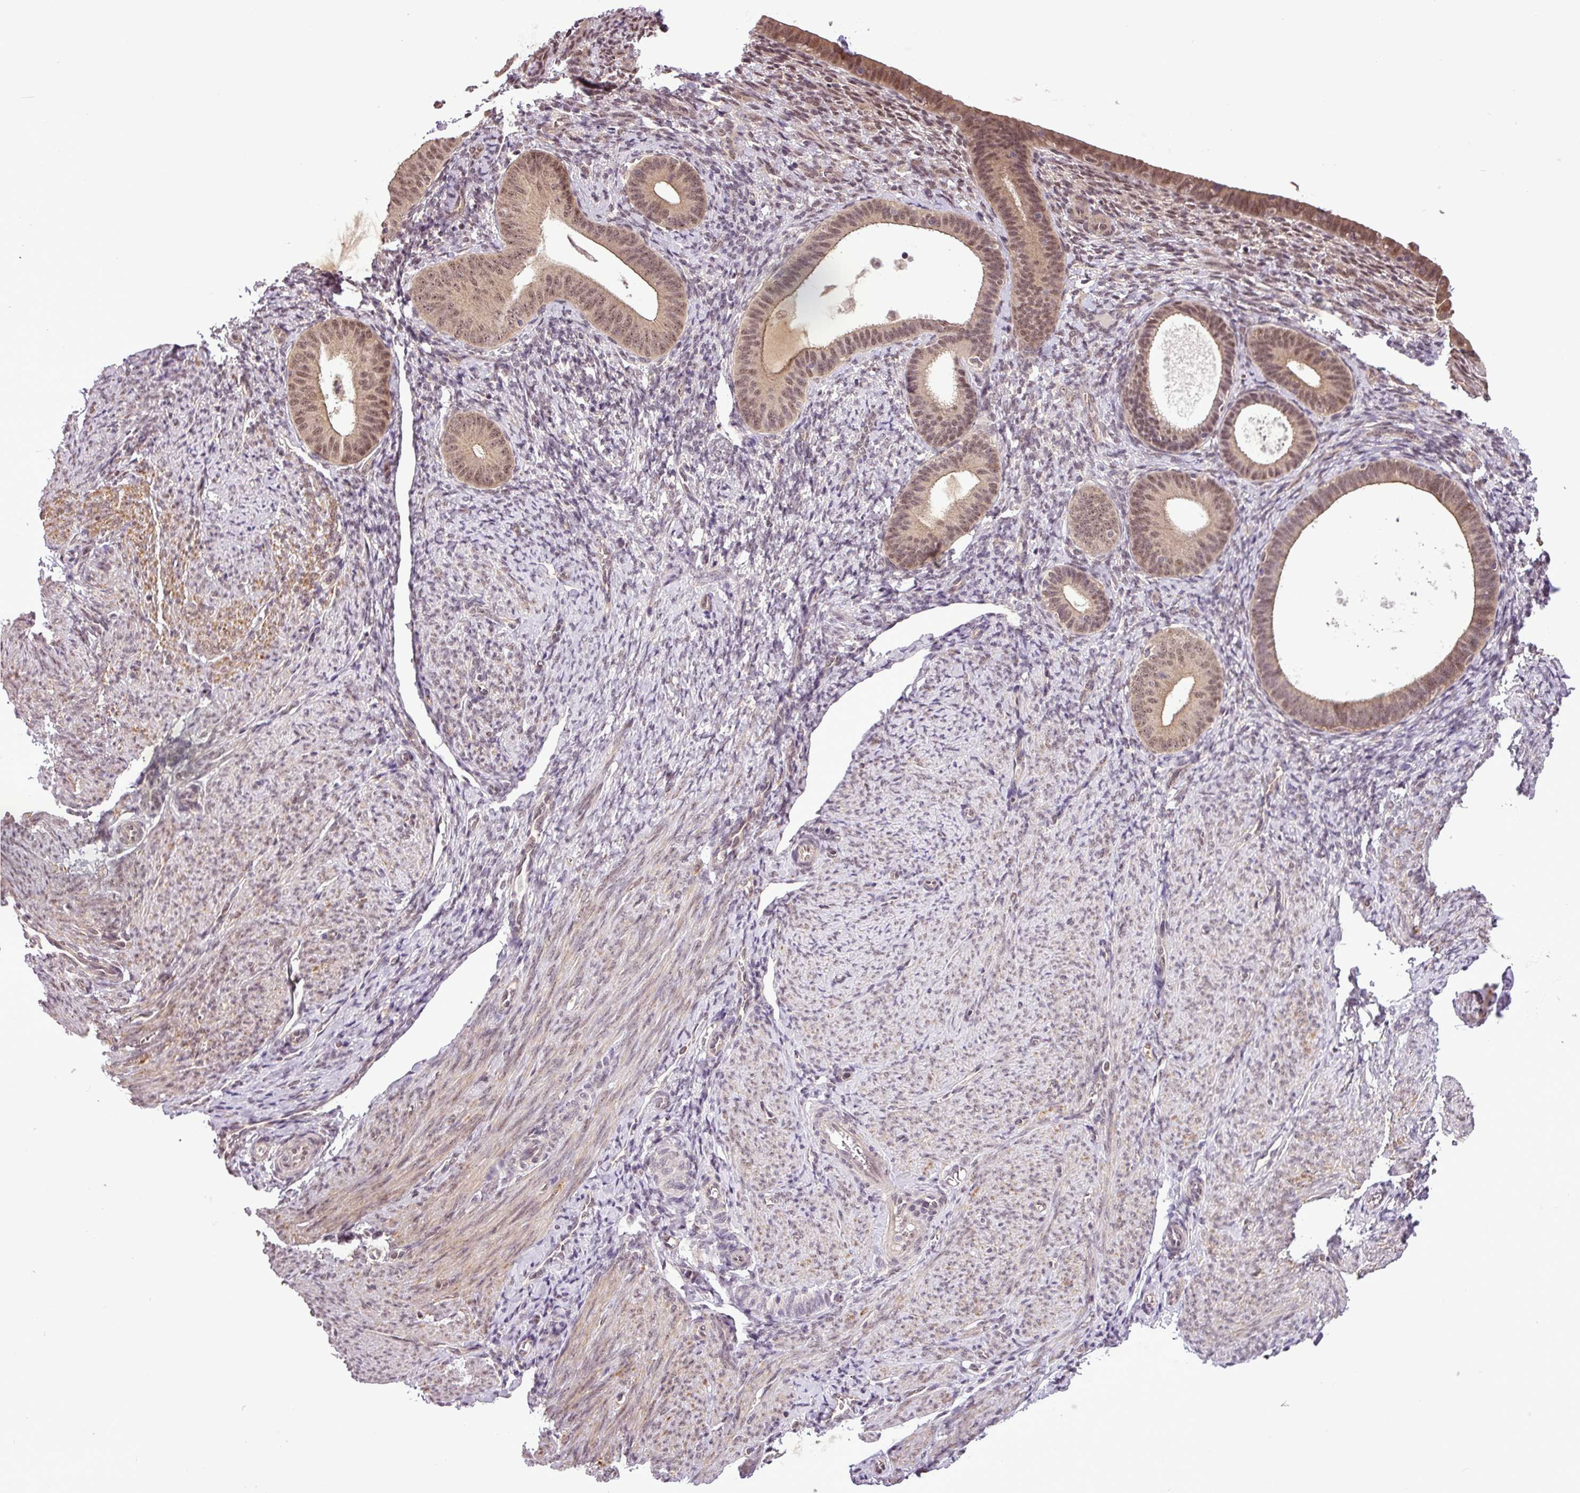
{"staining": {"intensity": "moderate", "quantity": ">75%", "location": "cytoplasmic/membranous,nuclear"}, "tissue": "endometrium", "cell_type": "Cells in endometrial stroma", "image_type": "normal", "snomed": [{"axis": "morphology", "description": "Normal tissue, NOS"}, {"axis": "topography", "description": "Endometrium"}], "caption": "Protein expression analysis of benign endometrium demonstrates moderate cytoplasmic/membranous,nuclear expression in approximately >75% of cells in endometrial stroma. The protein of interest is shown in brown color, while the nuclei are stained blue.", "gene": "MFHAS1", "patient": {"sex": "female", "age": 65}}